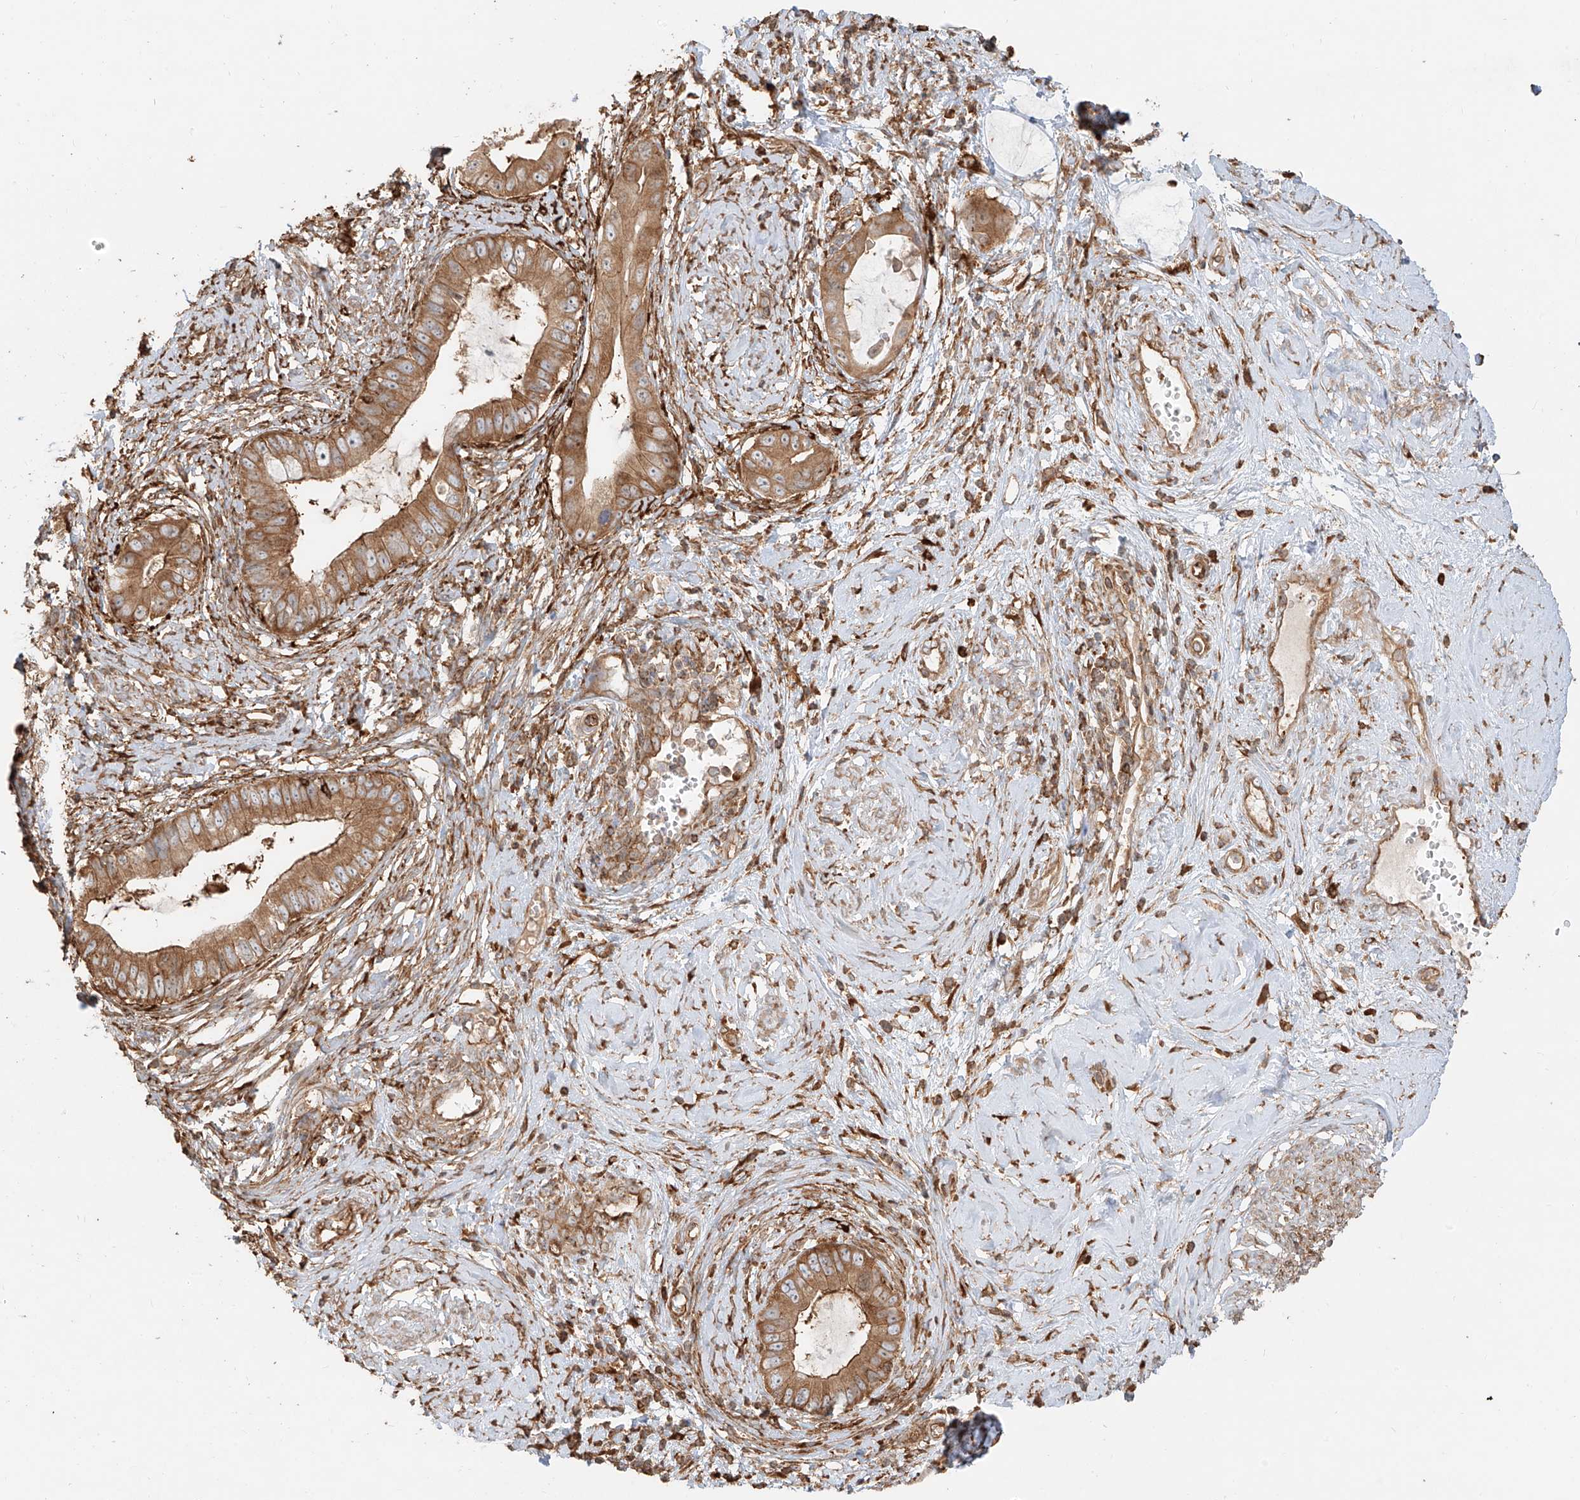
{"staining": {"intensity": "moderate", "quantity": ">75%", "location": "cytoplasmic/membranous"}, "tissue": "cervical cancer", "cell_type": "Tumor cells", "image_type": "cancer", "snomed": [{"axis": "morphology", "description": "Adenocarcinoma, NOS"}, {"axis": "topography", "description": "Cervix"}], "caption": "An image of cervical cancer (adenocarcinoma) stained for a protein displays moderate cytoplasmic/membranous brown staining in tumor cells.", "gene": "SNX9", "patient": {"sex": "female", "age": 44}}